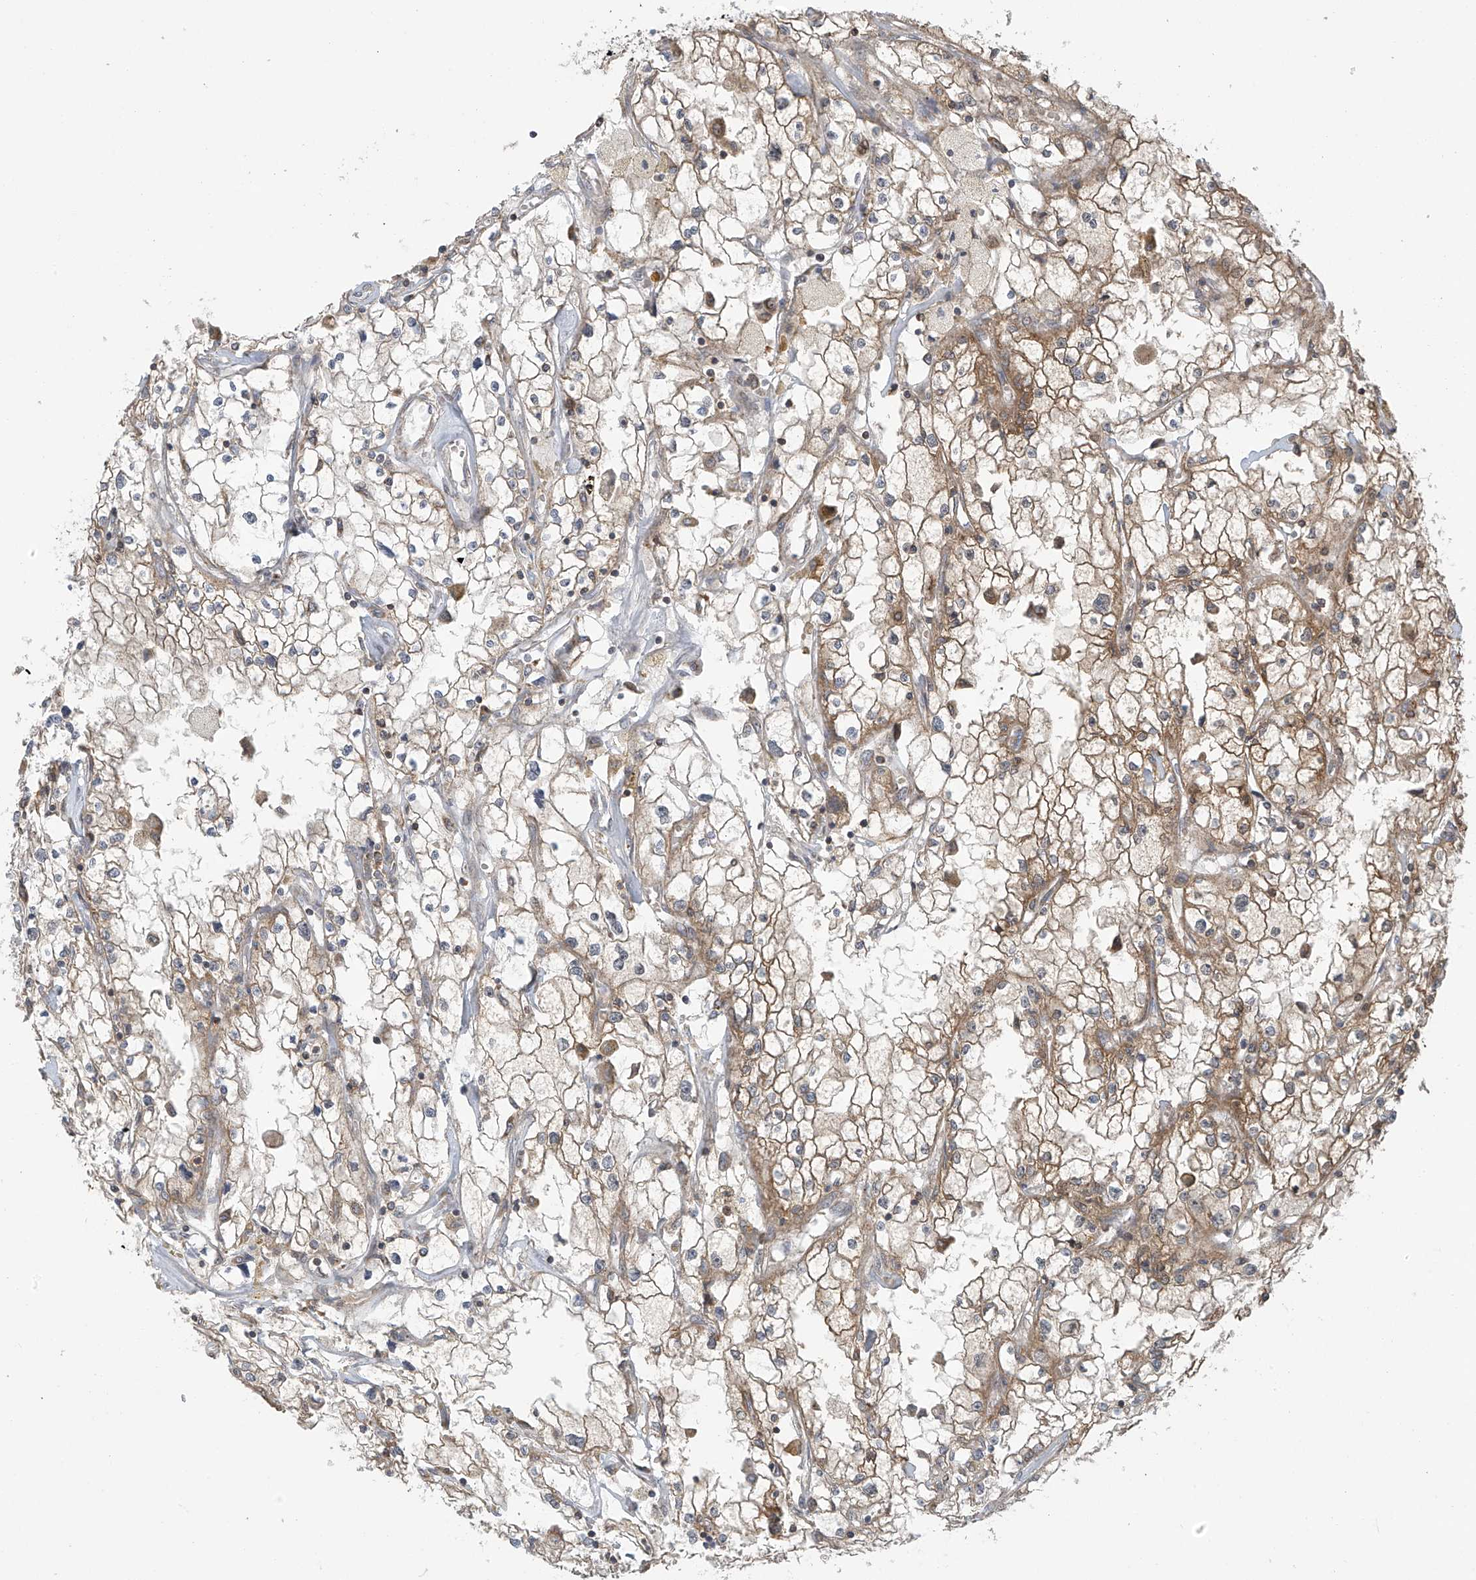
{"staining": {"intensity": "negative", "quantity": "none", "location": "none"}, "tissue": "renal cancer", "cell_type": "Tumor cells", "image_type": "cancer", "snomed": [{"axis": "morphology", "description": "Adenocarcinoma, NOS"}, {"axis": "topography", "description": "Kidney"}], "caption": "The immunohistochemistry micrograph has no significant staining in tumor cells of renal cancer tissue. (DAB (3,3'-diaminobenzidine) IHC, high magnification).", "gene": "HDDC2", "patient": {"sex": "male", "age": 56}}